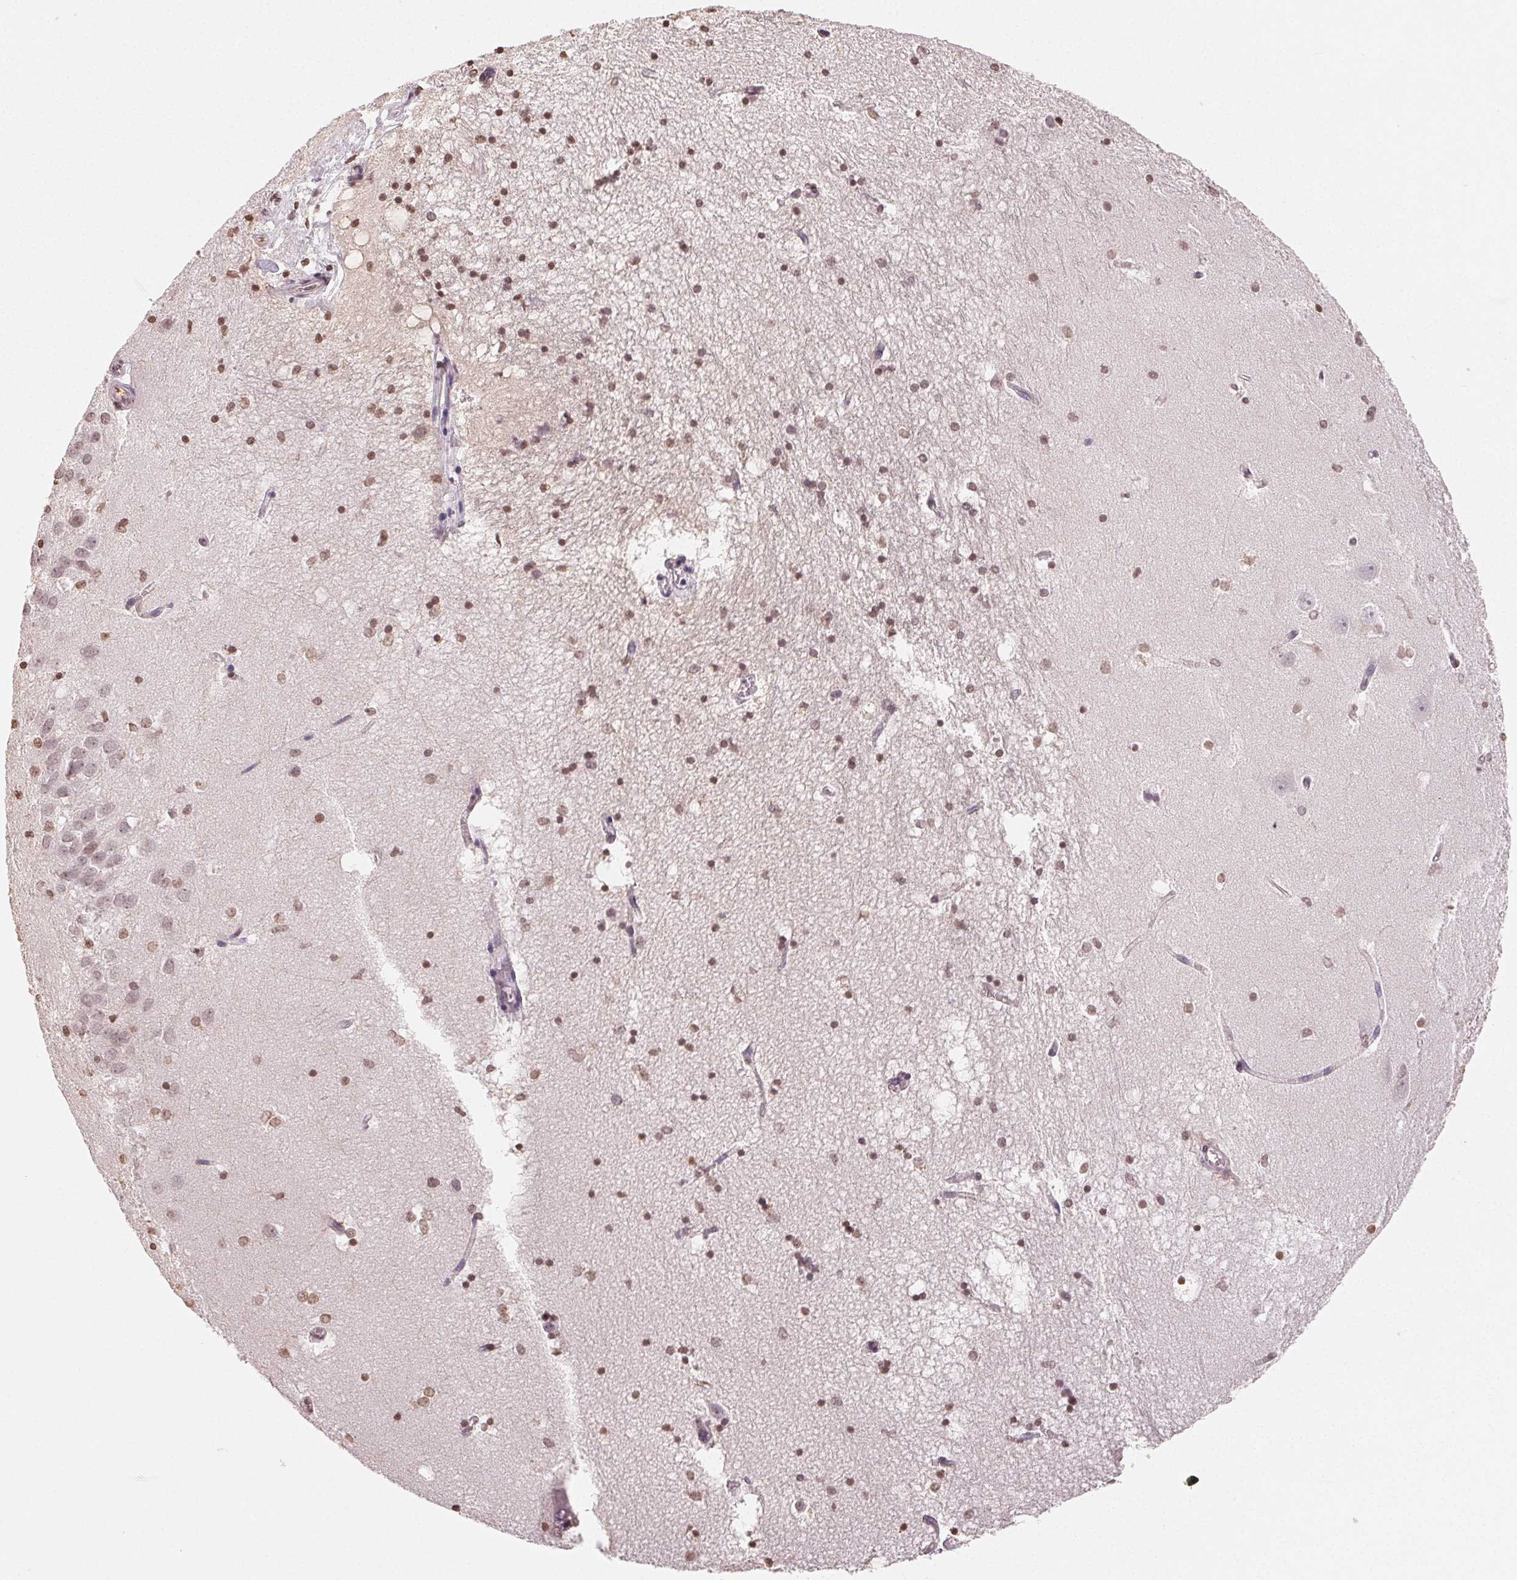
{"staining": {"intensity": "moderate", "quantity": "25%-75%", "location": "nuclear"}, "tissue": "hippocampus", "cell_type": "Glial cells", "image_type": "normal", "snomed": [{"axis": "morphology", "description": "Normal tissue, NOS"}, {"axis": "topography", "description": "Hippocampus"}], "caption": "Brown immunohistochemical staining in normal human hippocampus demonstrates moderate nuclear expression in approximately 25%-75% of glial cells.", "gene": "TBP", "patient": {"sex": "male", "age": 58}}